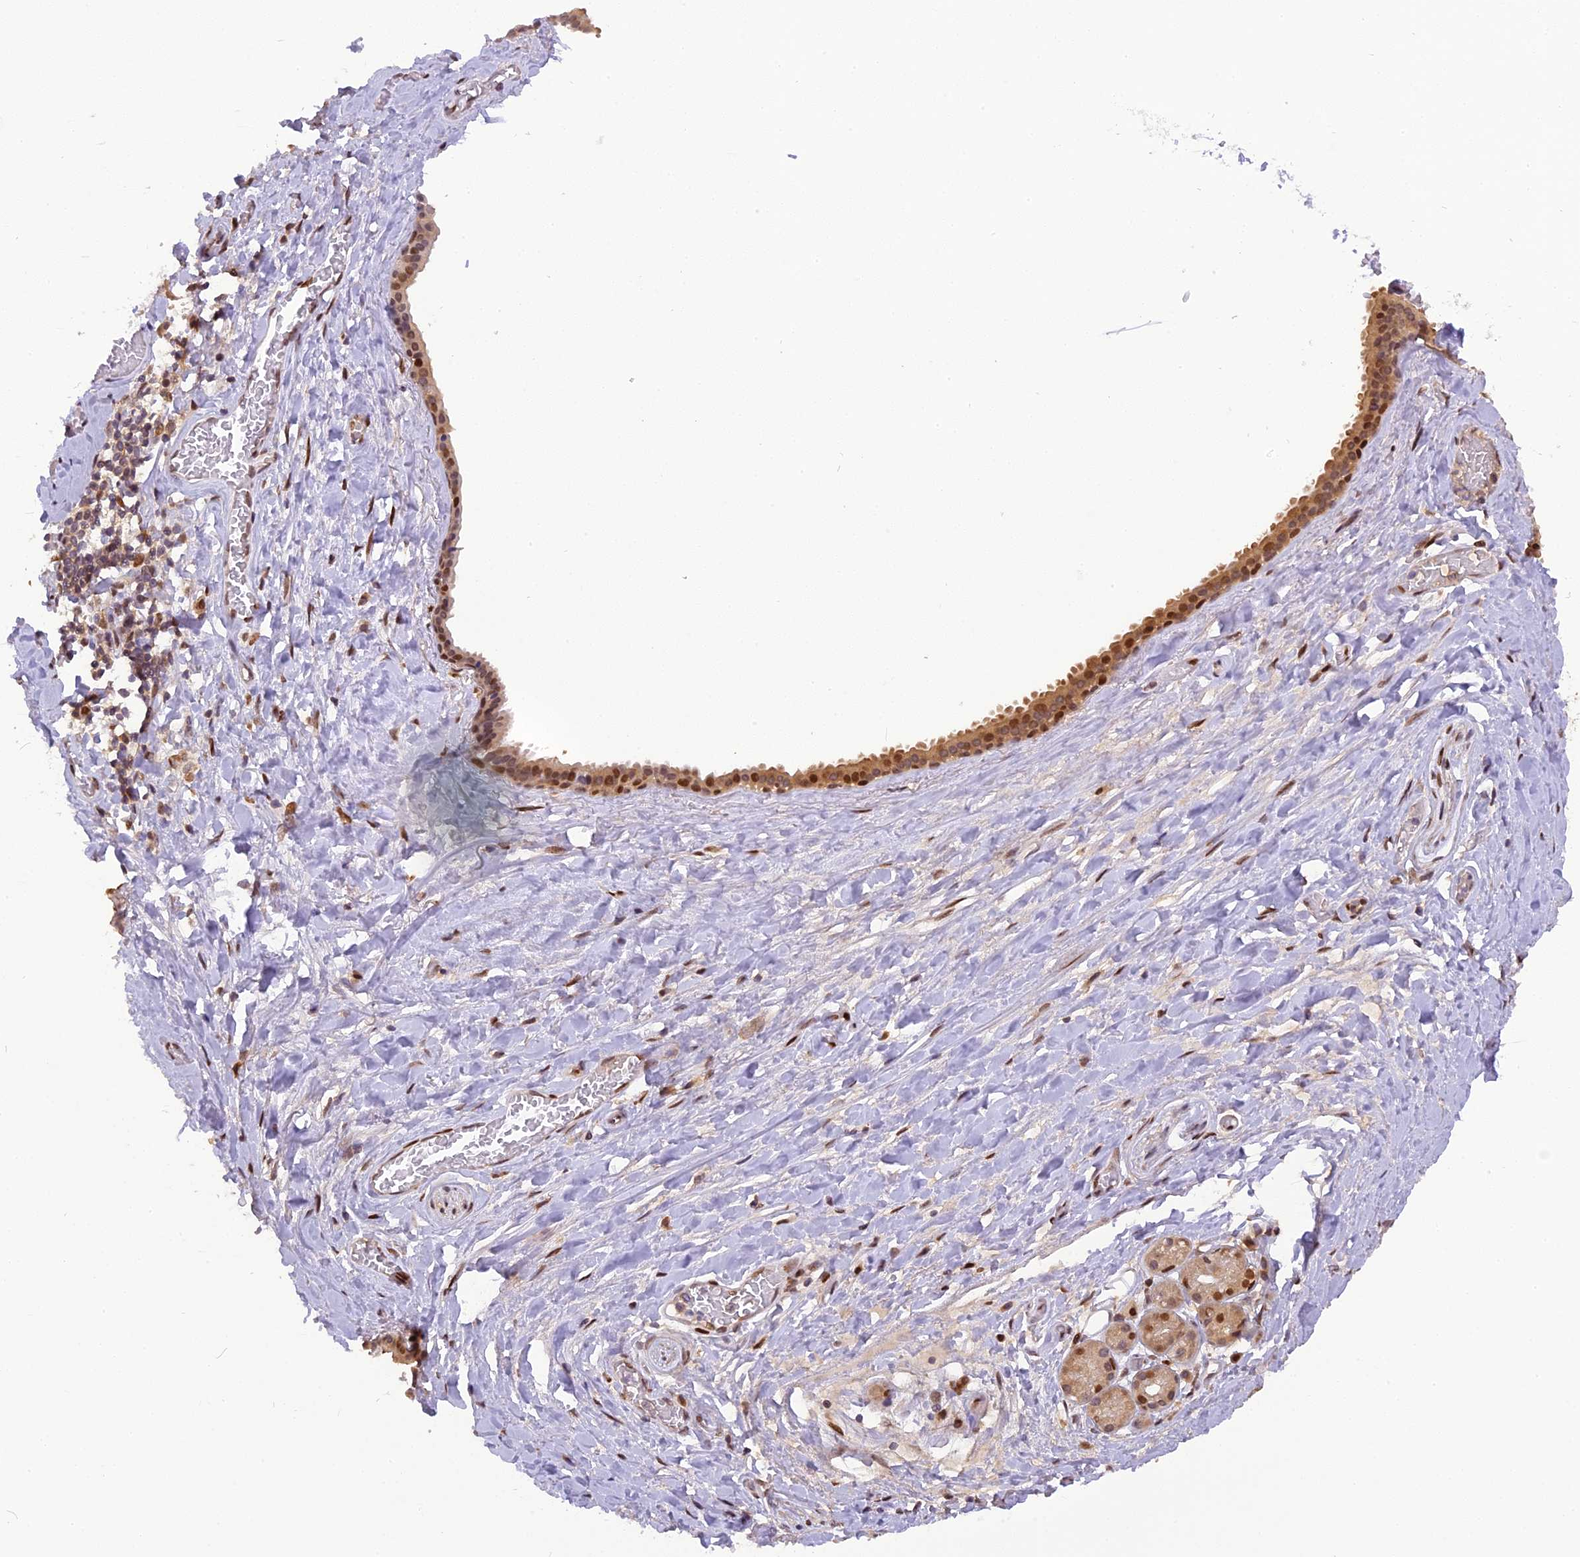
{"staining": {"intensity": "moderate", "quantity": ">75%", "location": "nuclear"}, "tissue": "adipose tissue", "cell_type": "Adipocytes", "image_type": "normal", "snomed": [{"axis": "morphology", "description": "Normal tissue, NOS"}, {"axis": "topography", "description": "Salivary gland"}, {"axis": "topography", "description": "Peripheral nerve tissue"}], "caption": "An image of human adipose tissue stained for a protein displays moderate nuclear brown staining in adipocytes.", "gene": "RABGGTA", "patient": {"sex": "male", "age": 62}}